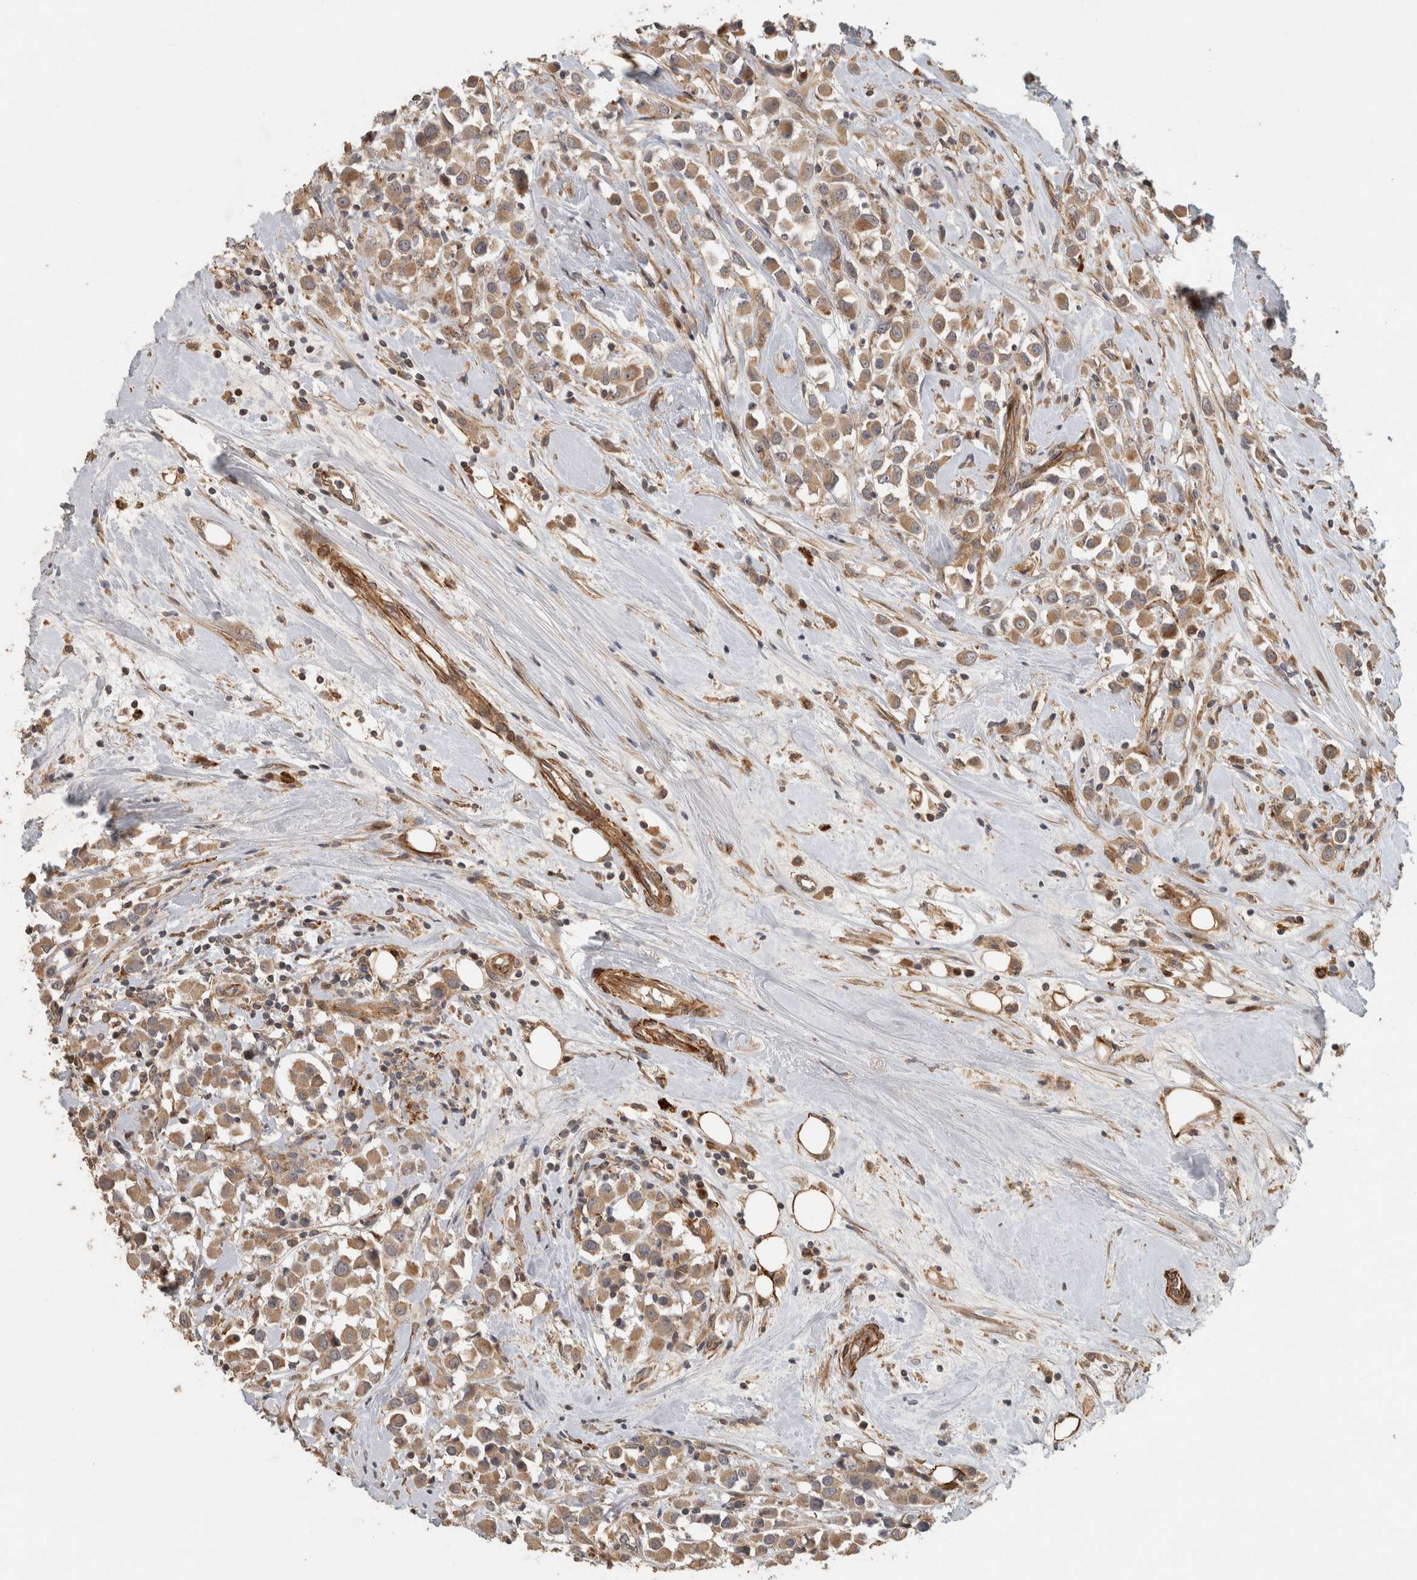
{"staining": {"intensity": "moderate", "quantity": ">75%", "location": "cytoplasmic/membranous"}, "tissue": "breast cancer", "cell_type": "Tumor cells", "image_type": "cancer", "snomed": [{"axis": "morphology", "description": "Duct carcinoma"}, {"axis": "topography", "description": "Breast"}], "caption": "Breast infiltrating ductal carcinoma stained for a protein (brown) reveals moderate cytoplasmic/membranous positive staining in about >75% of tumor cells.", "gene": "SIPA1L2", "patient": {"sex": "female", "age": 61}}